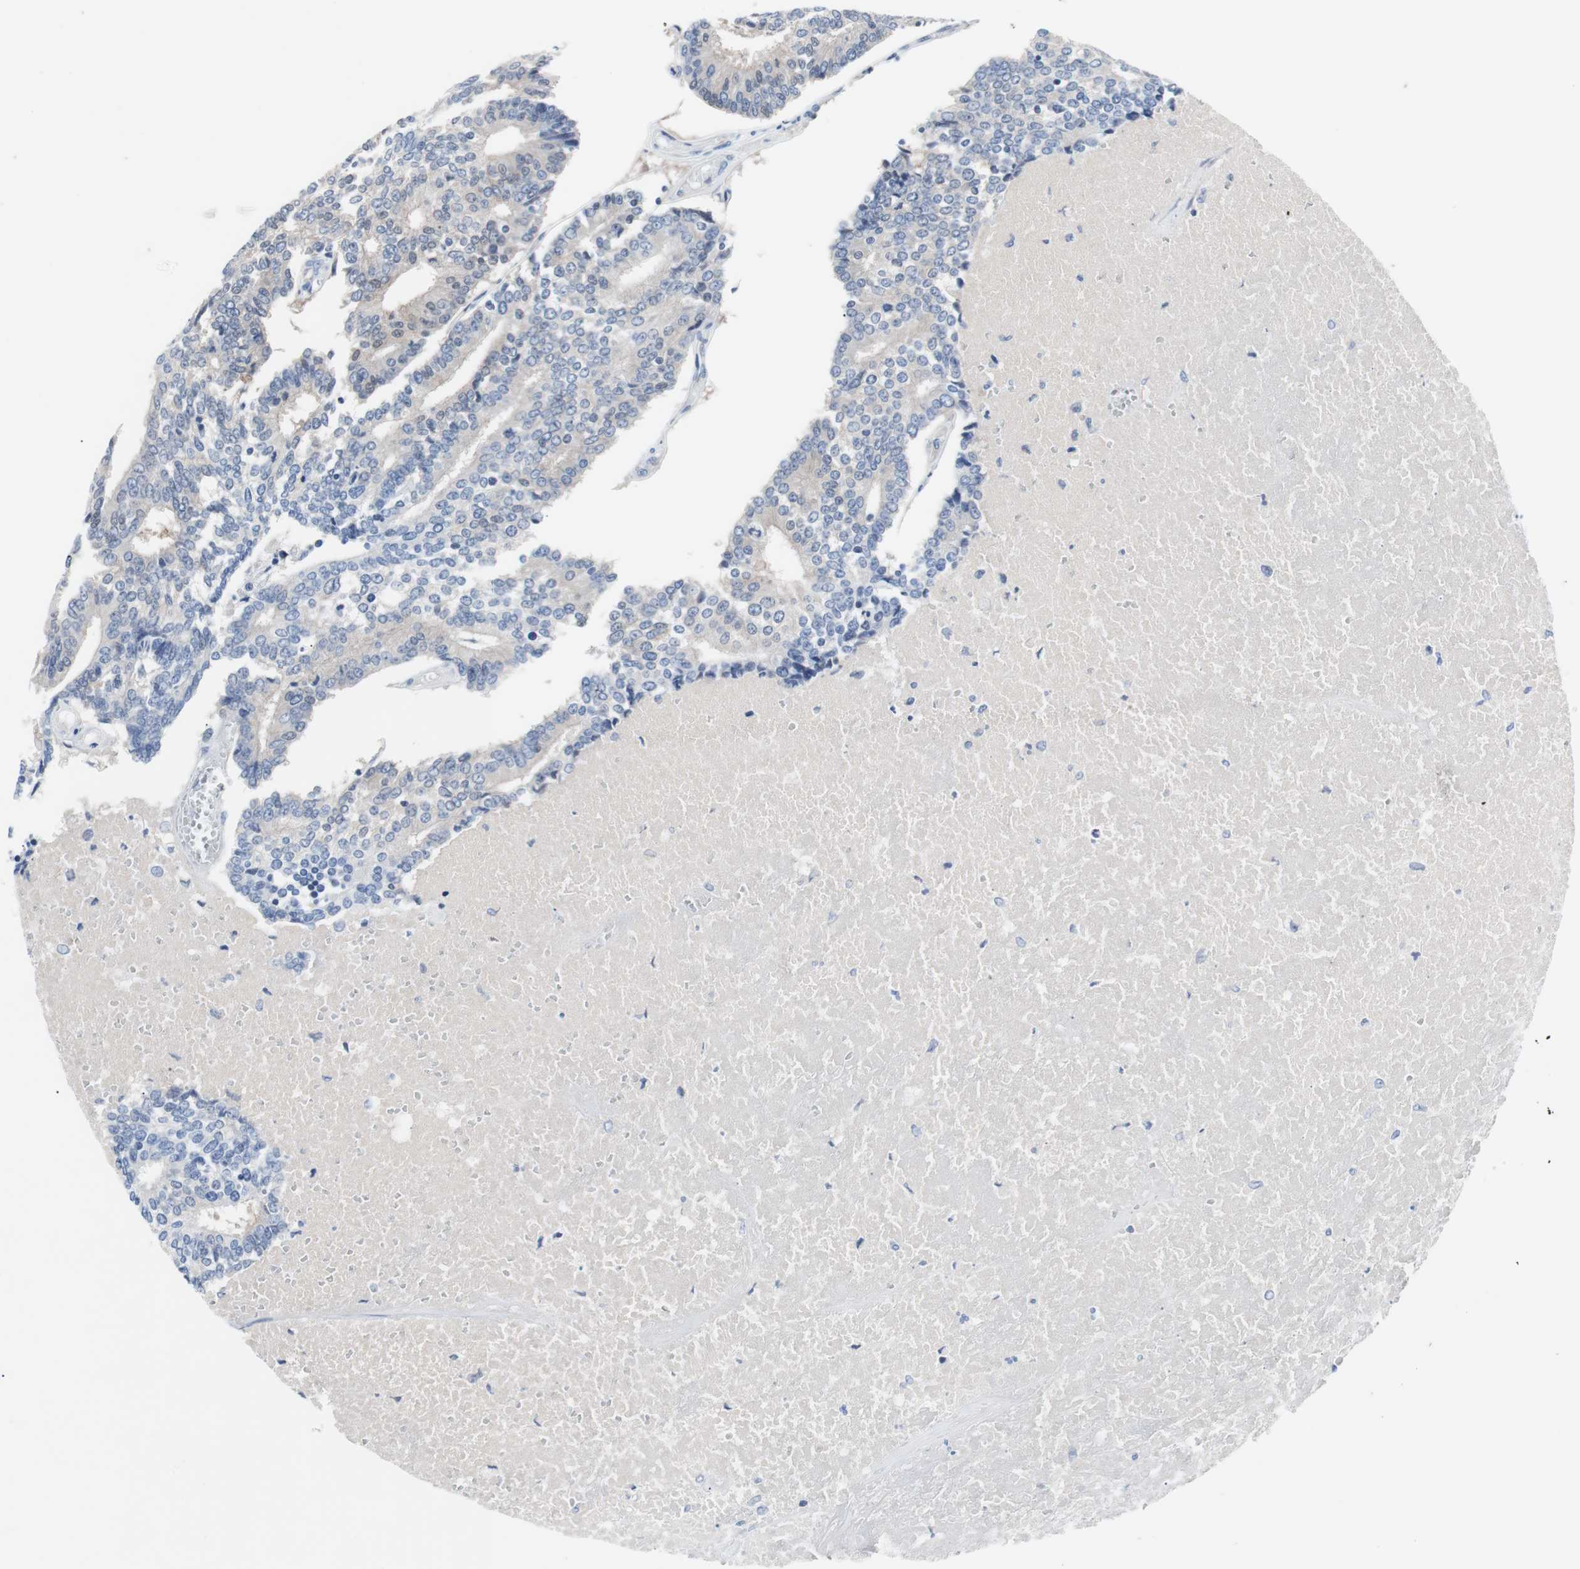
{"staining": {"intensity": "weak", "quantity": "25%-75%", "location": "cytoplasmic/membranous"}, "tissue": "prostate cancer", "cell_type": "Tumor cells", "image_type": "cancer", "snomed": [{"axis": "morphology", "description": "Adenocarcinoma, High grade"}, {"axis": "topography", "description": "Prostate"}], "caption": "An IHC photomicrograph of neoplastic tissue is shown. Protein staining in brown highlights weak cytoplasmic/membranous positivity in prostate cancer (high-grade adenocarcinoma) within tumor cells. Immunohistochemistry (ihc) stains the protein of interest in brown and the nuclei are stained blue.", "gene": "EEF2K", "patient": {"sex": "male", "age": 55}}